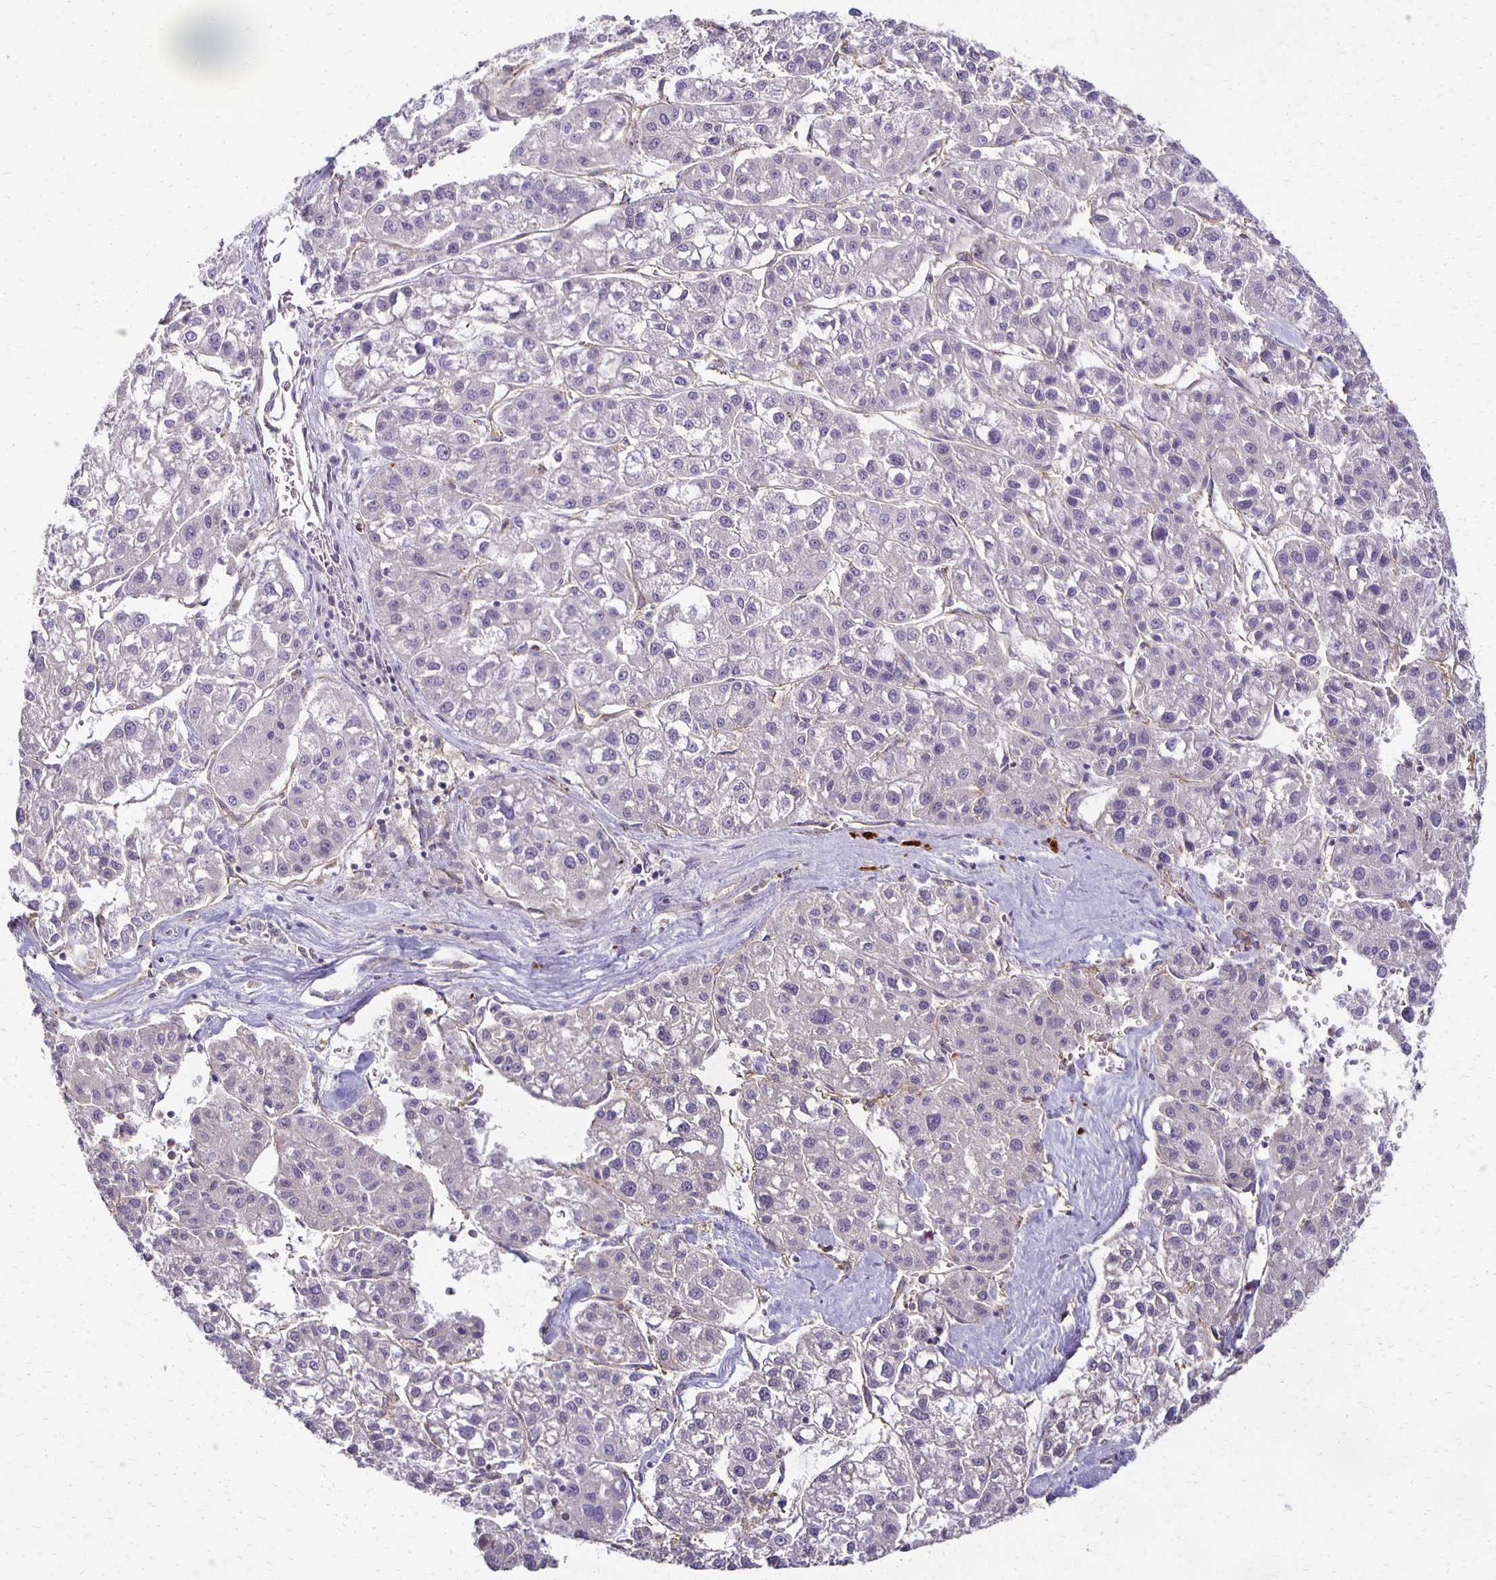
{"staining": {"intensity": "negative", "quantity": "none", "location": "none"}, "tissue": "liver cancer", "cell_type": "Tumor cells", "image_type": "cancer", "snomed": [{"axis": "morphology", "description": "Carcinoma, Hepatocellular, NOS"}, {"axis": "topography", "description": "Liver"}], "caption": "A high-resolution histopathology image shows immunohistochemistry (IHC) staining of liver cancer (hepatocellular carcinoma), which exhibits no significant staining in tumor cells.", "gene": "GPX4", "patient": {"sex": "male", "age": 73}}